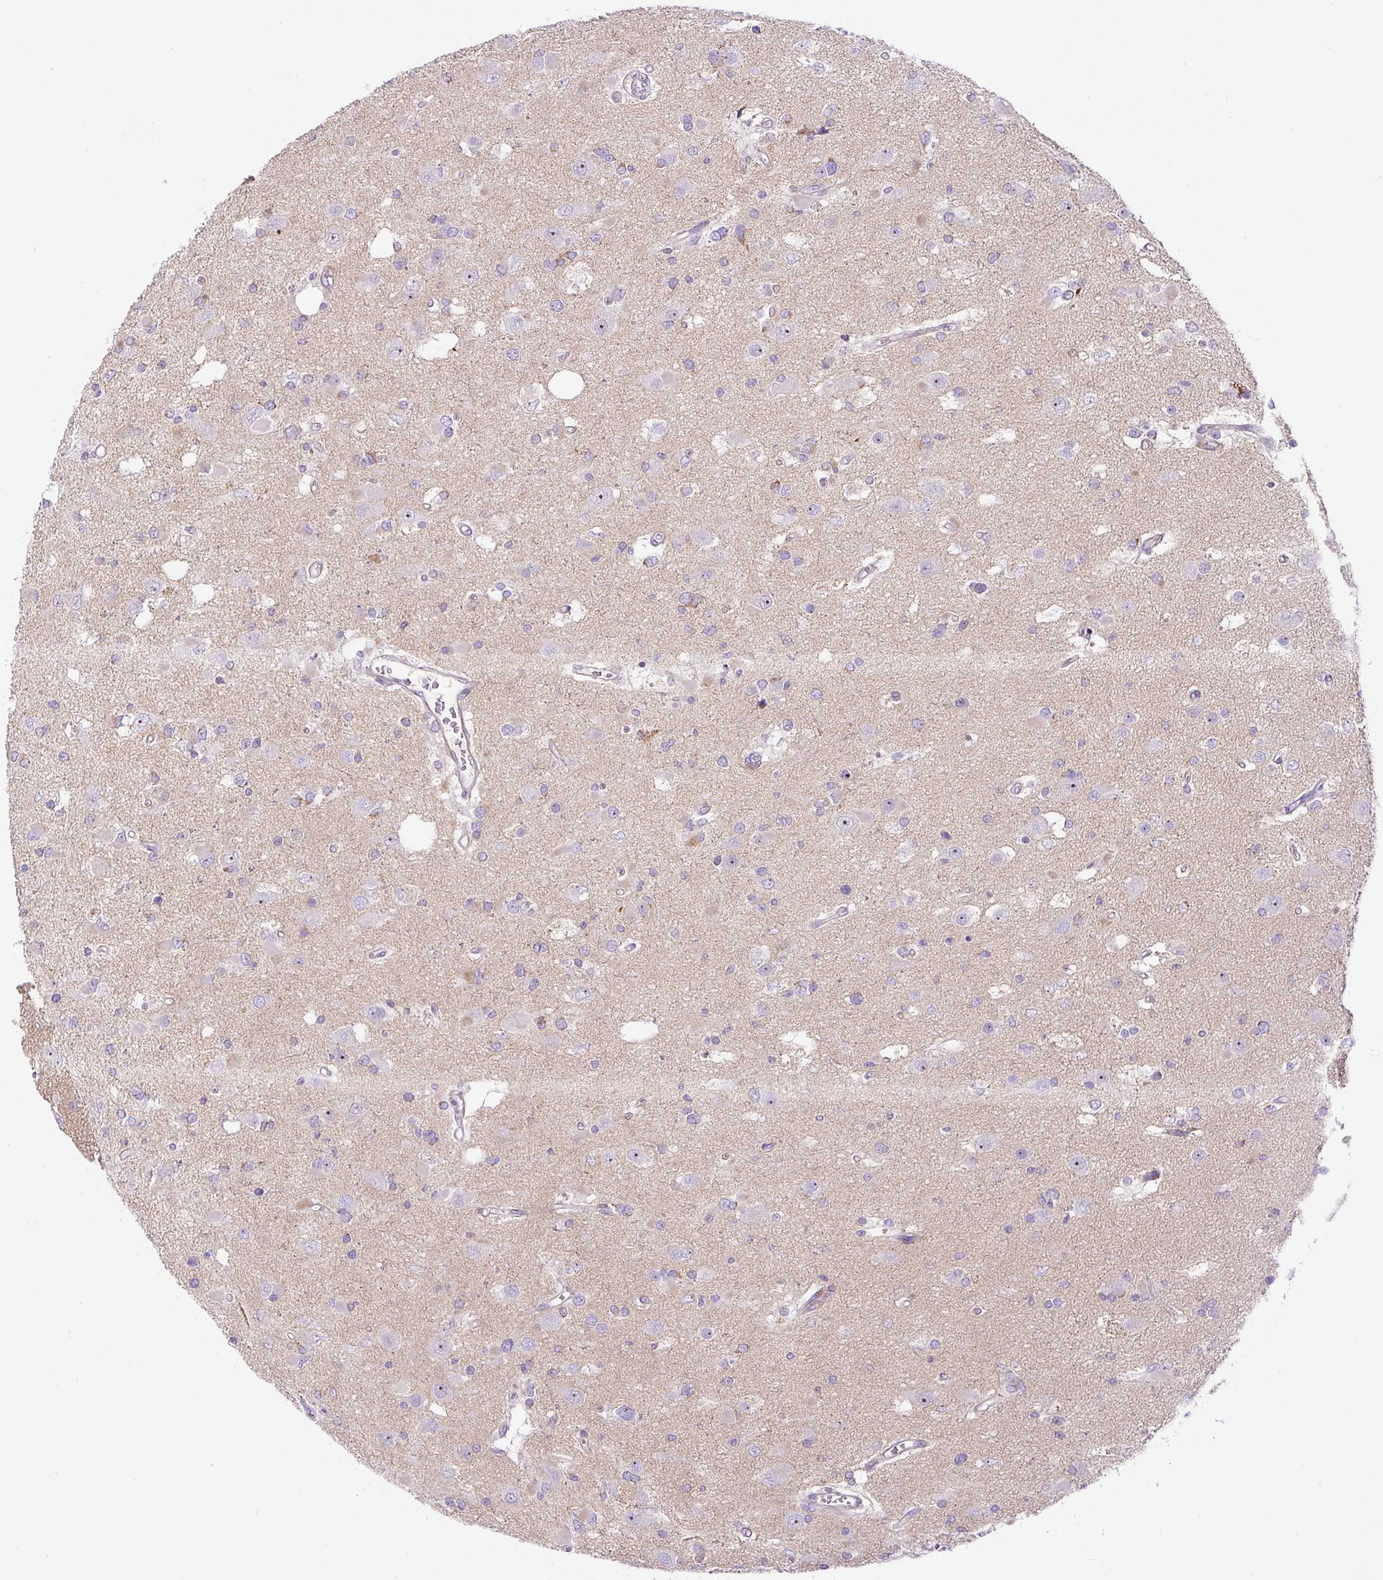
{"staining": {"intensity": "negative", "quantity": "none", "location": "none"}, "tissue": "glioma", "cell_type": "Tumor cells", "image_type": "cancer", "snomed": [{"axis": "morphology", "description": "Glioma, malignant, High grade"}, {"axis": "topography", "description": "Brain"}], "caption": "Tumor cells show no significant protein positivity in high-grade glioma (malignant).", "gene": "ZNF596", "patient": {"sex": "male", "age": 53}}